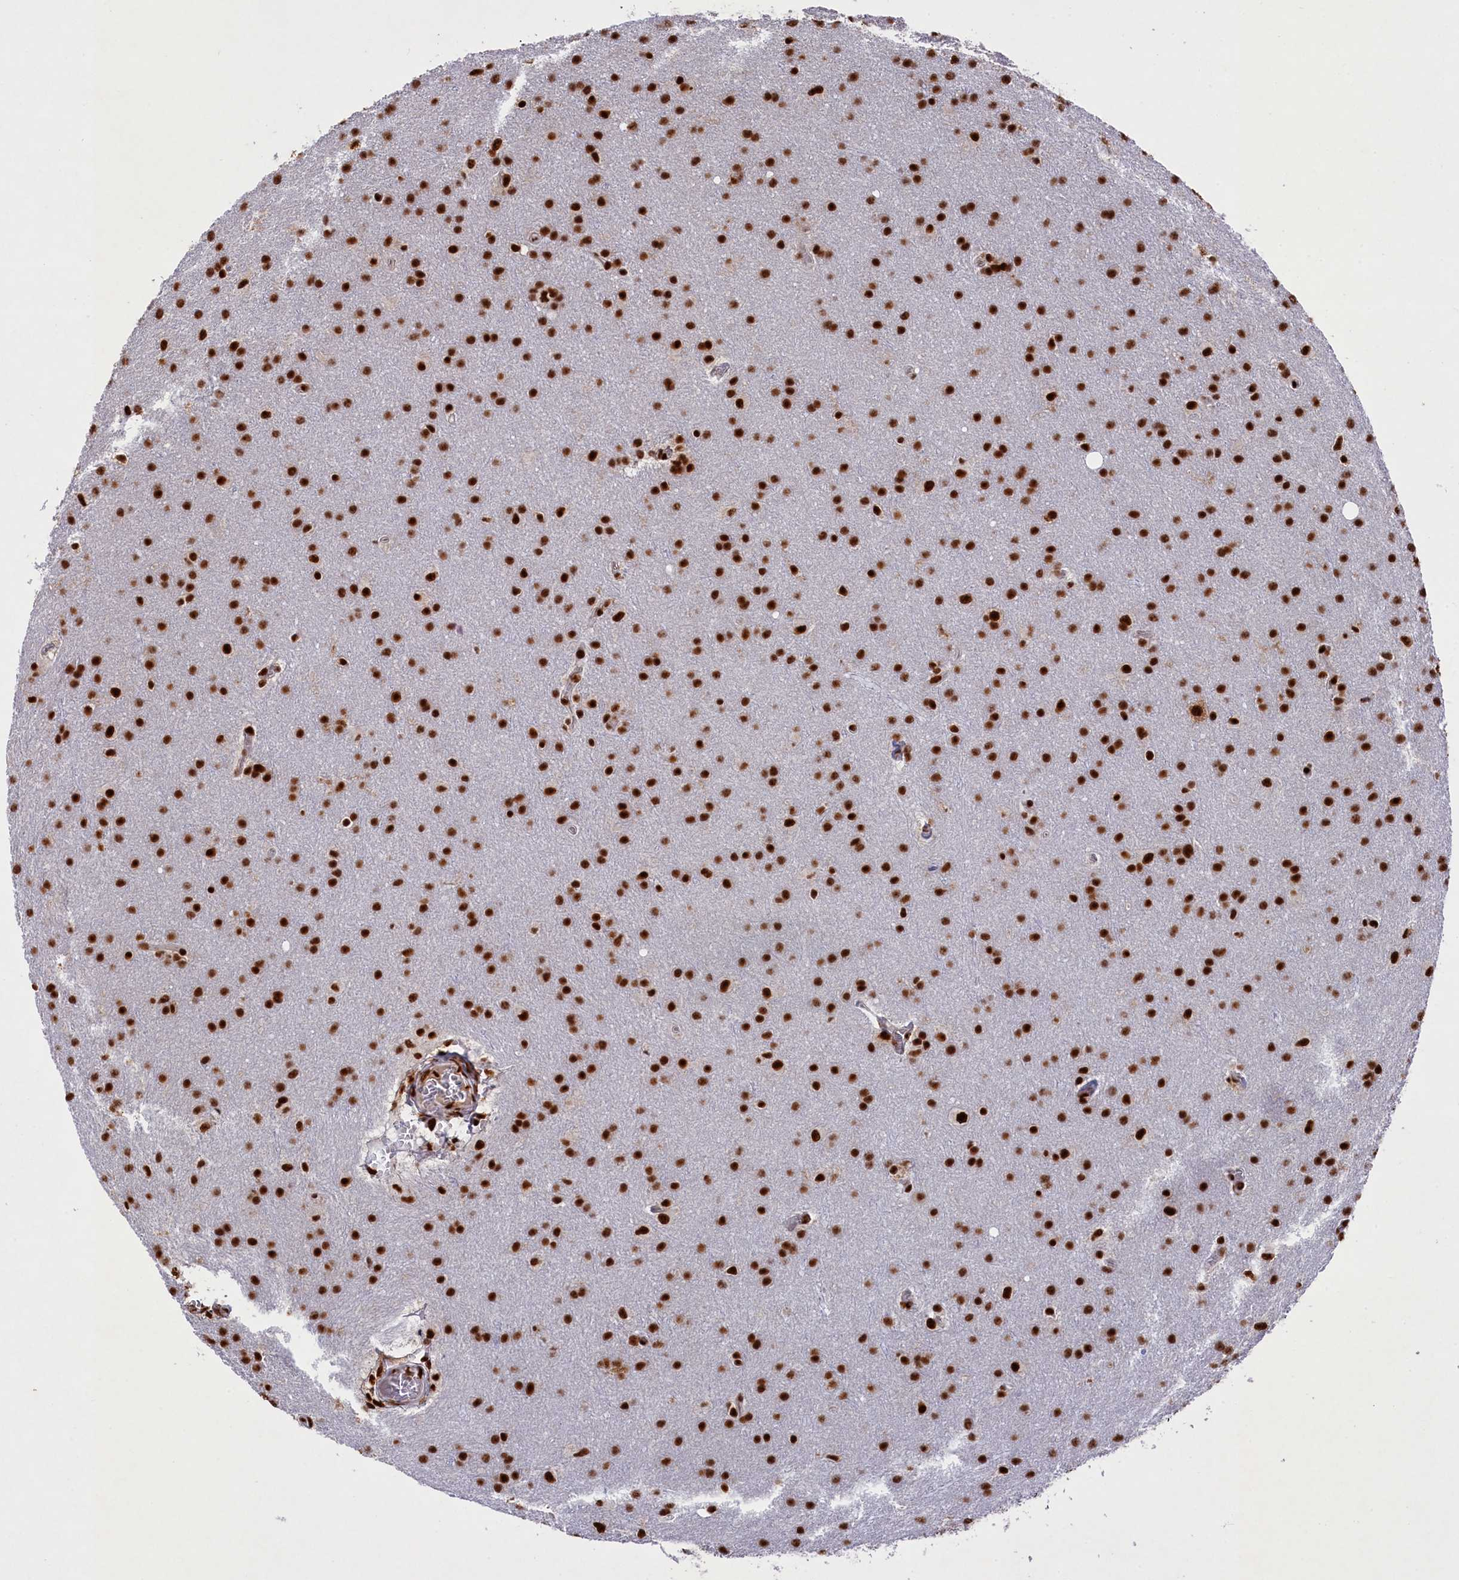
{"staining": {"intensity": "strong", "quantity": ">75%", "location": "nuclear"}, "tissue": "glioma", "cell_type": "Tumor cells", "image_type": "cancer", "snomed": [{"axis": "morphology", "description": "Glioma, malignant, Low grade"}, {"axis": "topography", "description": "Brain"}], "caption": "Protein expression analysis of glioma reveals strong nuclear positivity in about >75% of tumor cells.", "gene": "PRPF31", "patient": {"sex": "female", "age": 32}}